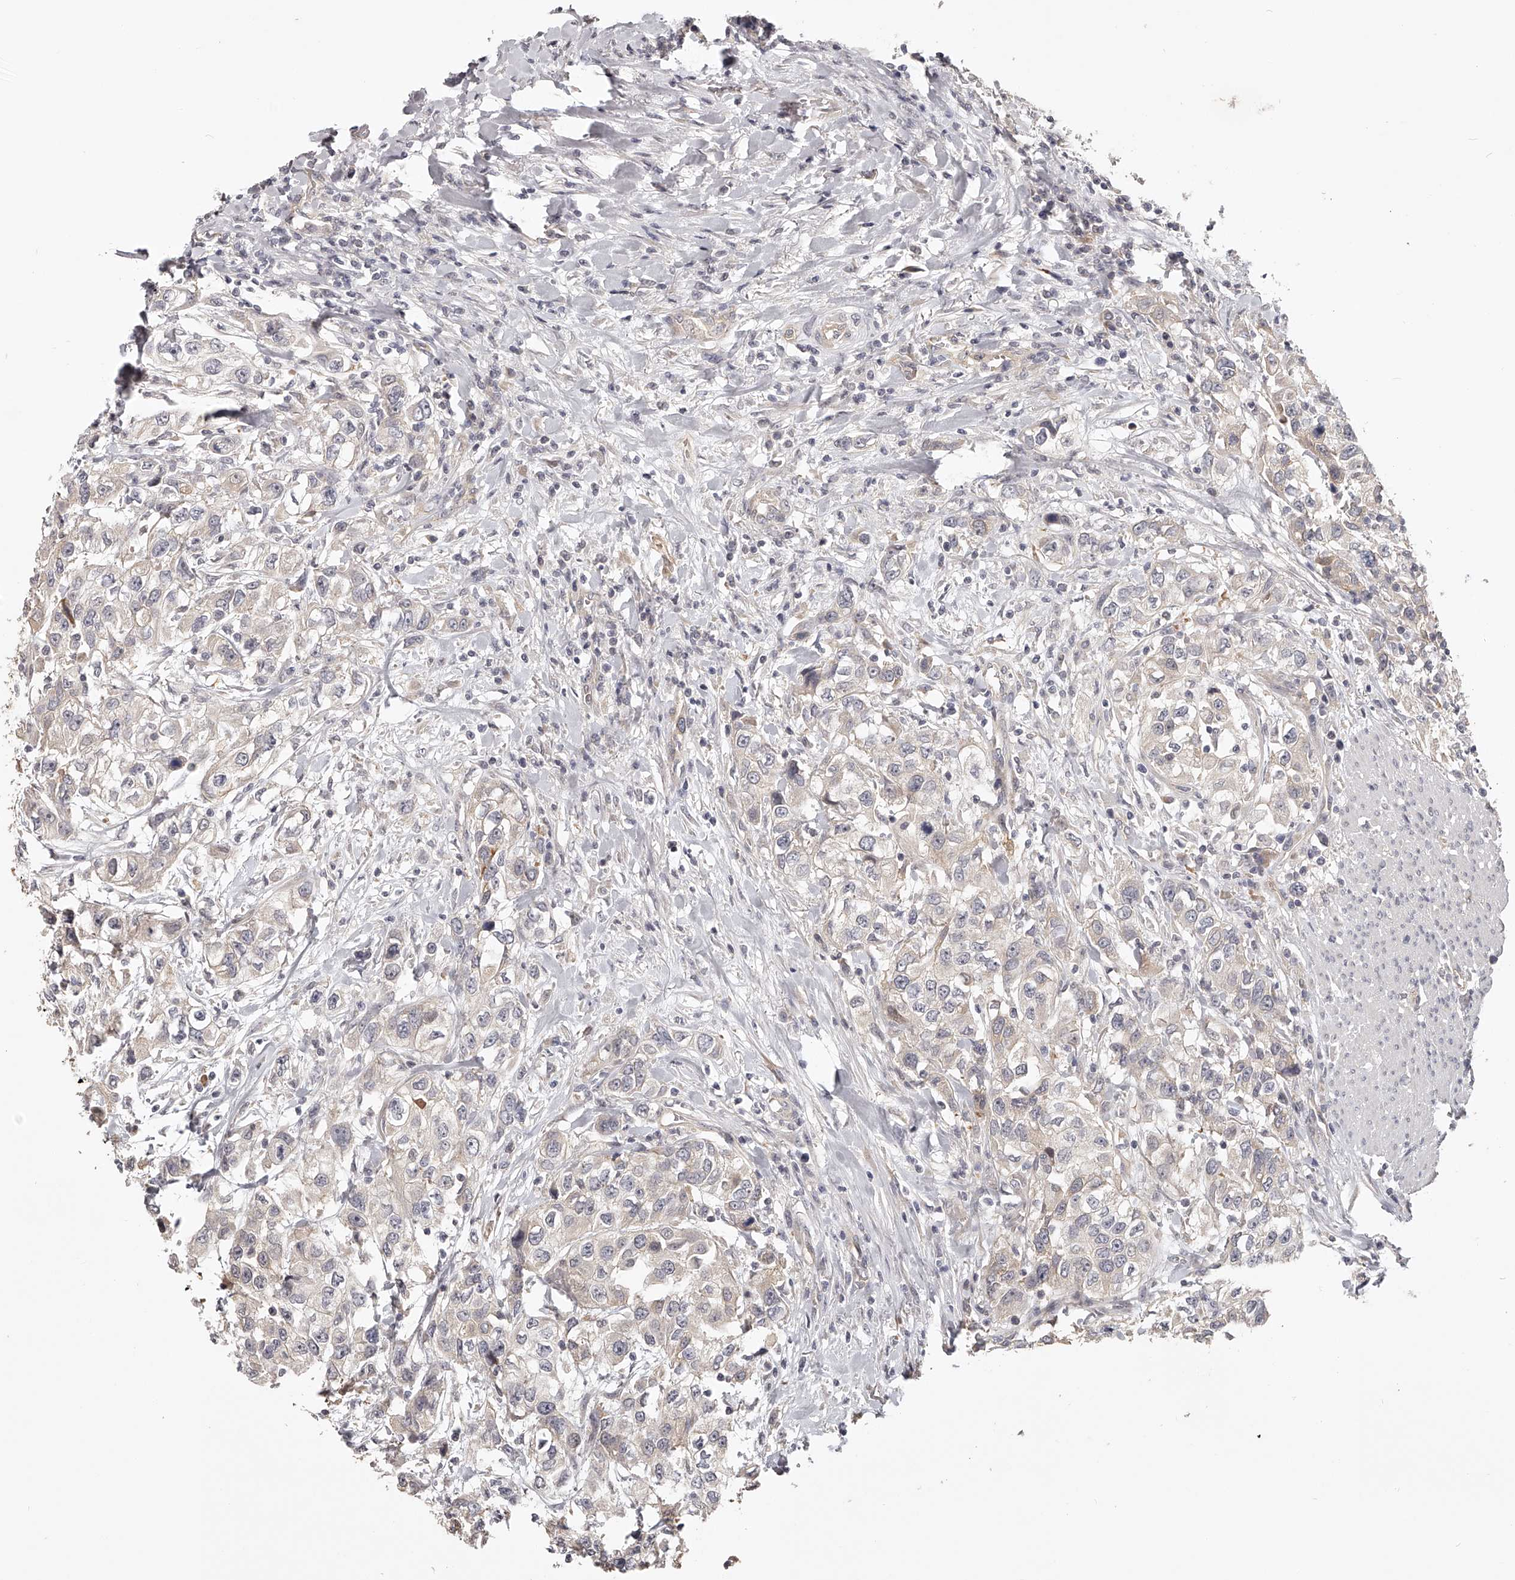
{"staining": {"intensity": "weak", "quantity": "<25%", "location": "cytoplasmic/membranous"}, "tissue": "urothelial cancer", "cell_type": "Tumor cells", "image_type": "cancer", "snomed": [{"axis": "morphology", "description": "Urothelial carcinoma, High grade"}, {"axis": "topography", "description": "Urinary bladder"}], "caption": "The image exhibits no significant expression in tumor cells of high-grade urothelial carcinoma. Brightfield microscopy of immunohistochemistry (IHC) stained with DAB (brown) and hematoxylin (blue), captured at high magnification.", "gene": "ZNF582", "patient": {"sex": "female", "age": 80}}